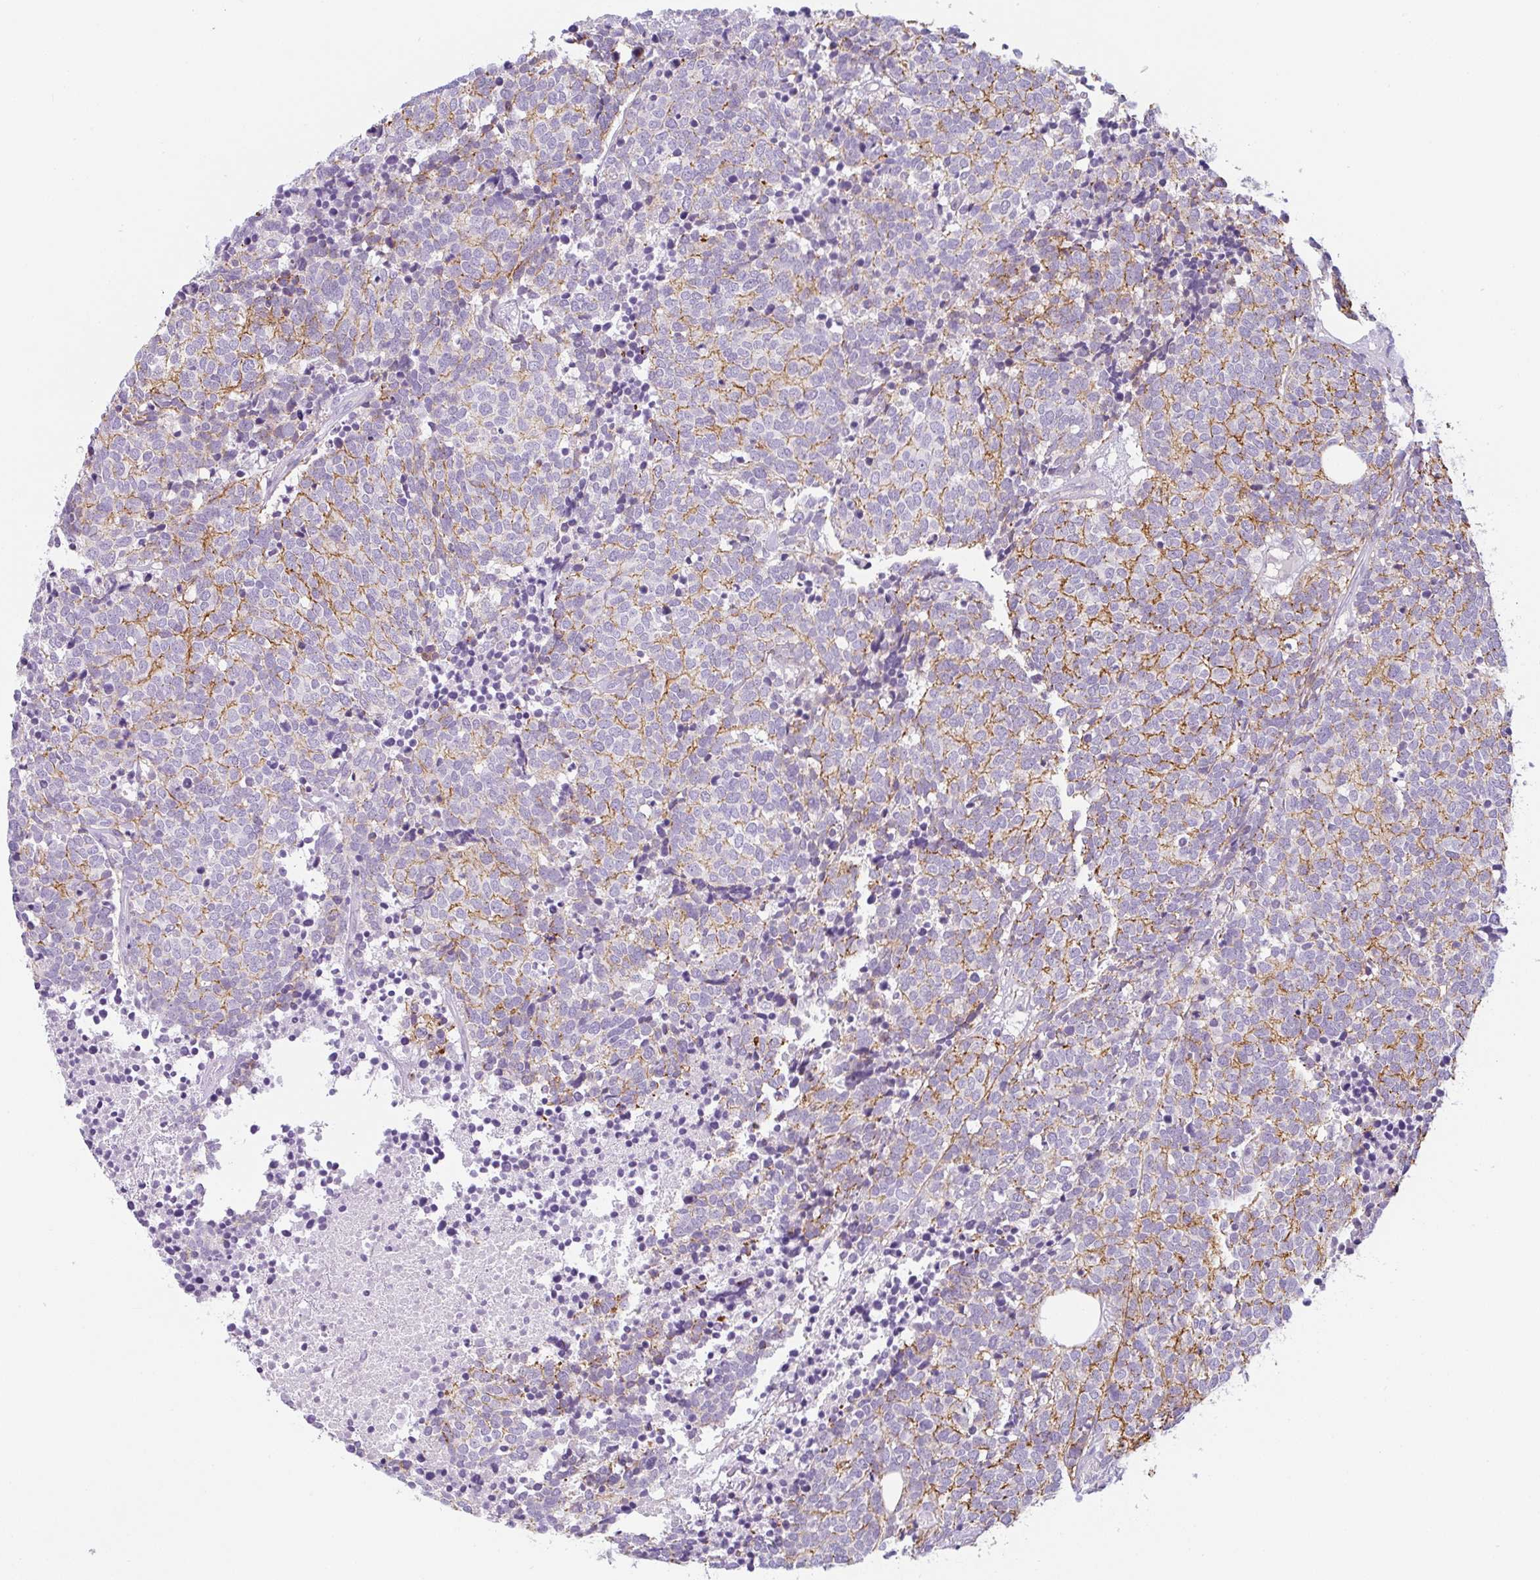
{"staining": {"intensity": "moderate", "quantity": "<25%", "location": "cytoplasmic/membranous"}, "tissue": "carcinoid", "cell_type": "Tumor cells", "image_type": "cancer", "snomed": [{"axis": "morphology", "description": "Carcinoid, malignant, NOS"}, {"axis": "topography", "description": "Skin"}], "caption": "The micrograph displays staining of carcinoid (malignant), revealing moderate cytoplasmic/membranous protein positivity (brown color) within tumor cells.", "gene": "LPAR4", "patient": {"sex": "female", "age": 79}}